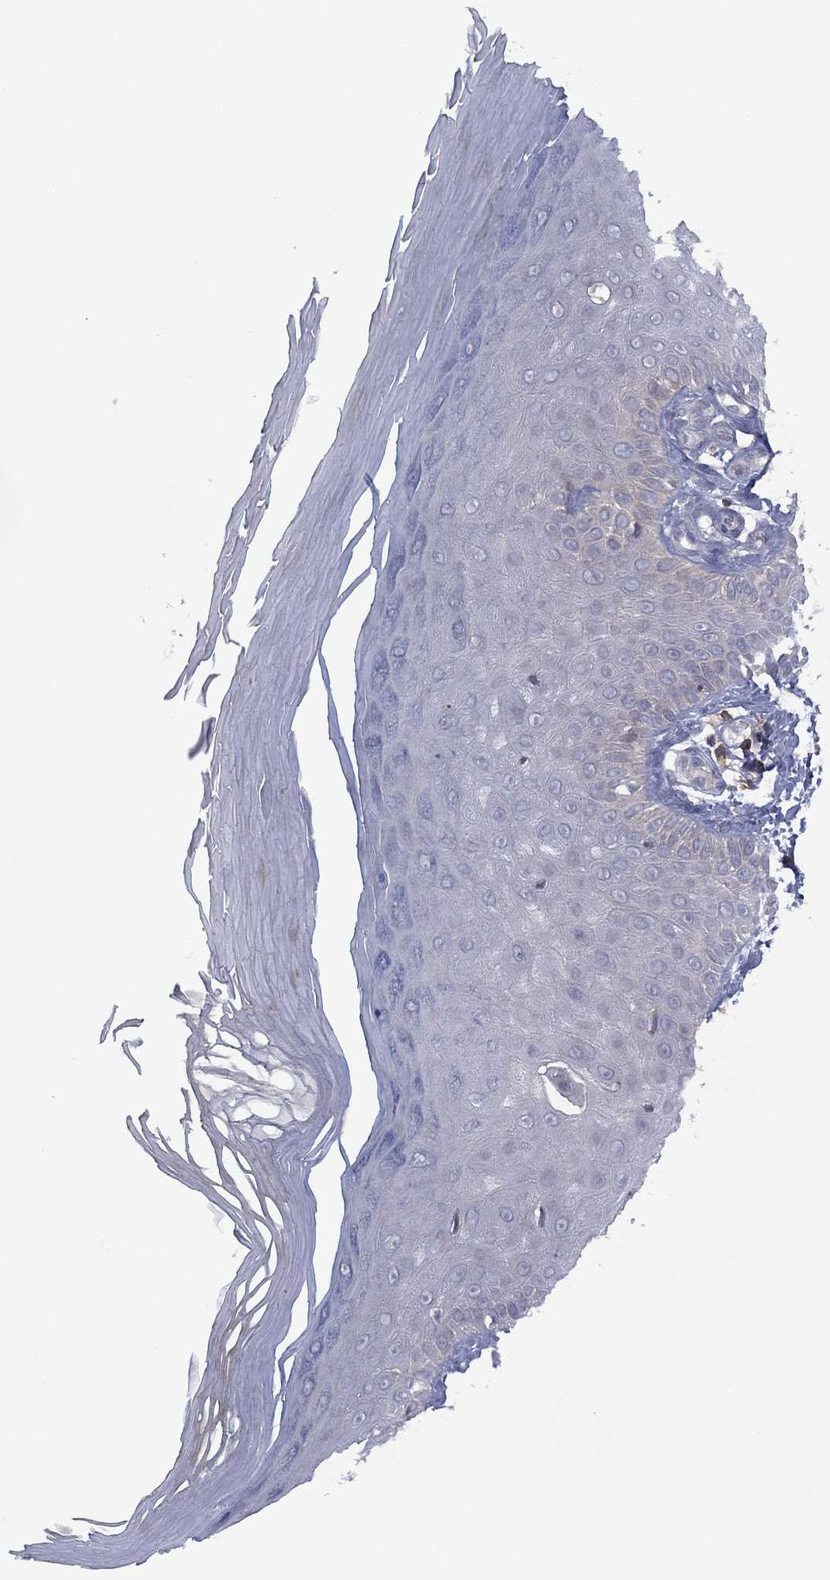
{"staining": {"intensity": "negative", "quantity": "none", "location": "none"}, "tissue": "skin", "cell_type": "Fibroblasts", "image_type": "normal", "snomed": [{"axis": "morphology", "description": "Normal tissue, NOS"}, {"axis": "morphology", "description": "Inflammation, NOS"}, {"axis": "morphology", "description": "Fibrosis, NOS"}, {"axis": "topography", "description": "Skin"}], "caption": "High power microscopy micrograph of an immunohistochemistry micrograph of benign skin, revealing no significant expression in fibroblasts.", "gene": "DOCK8", "patient": {"sex": "male", "age": 71}}